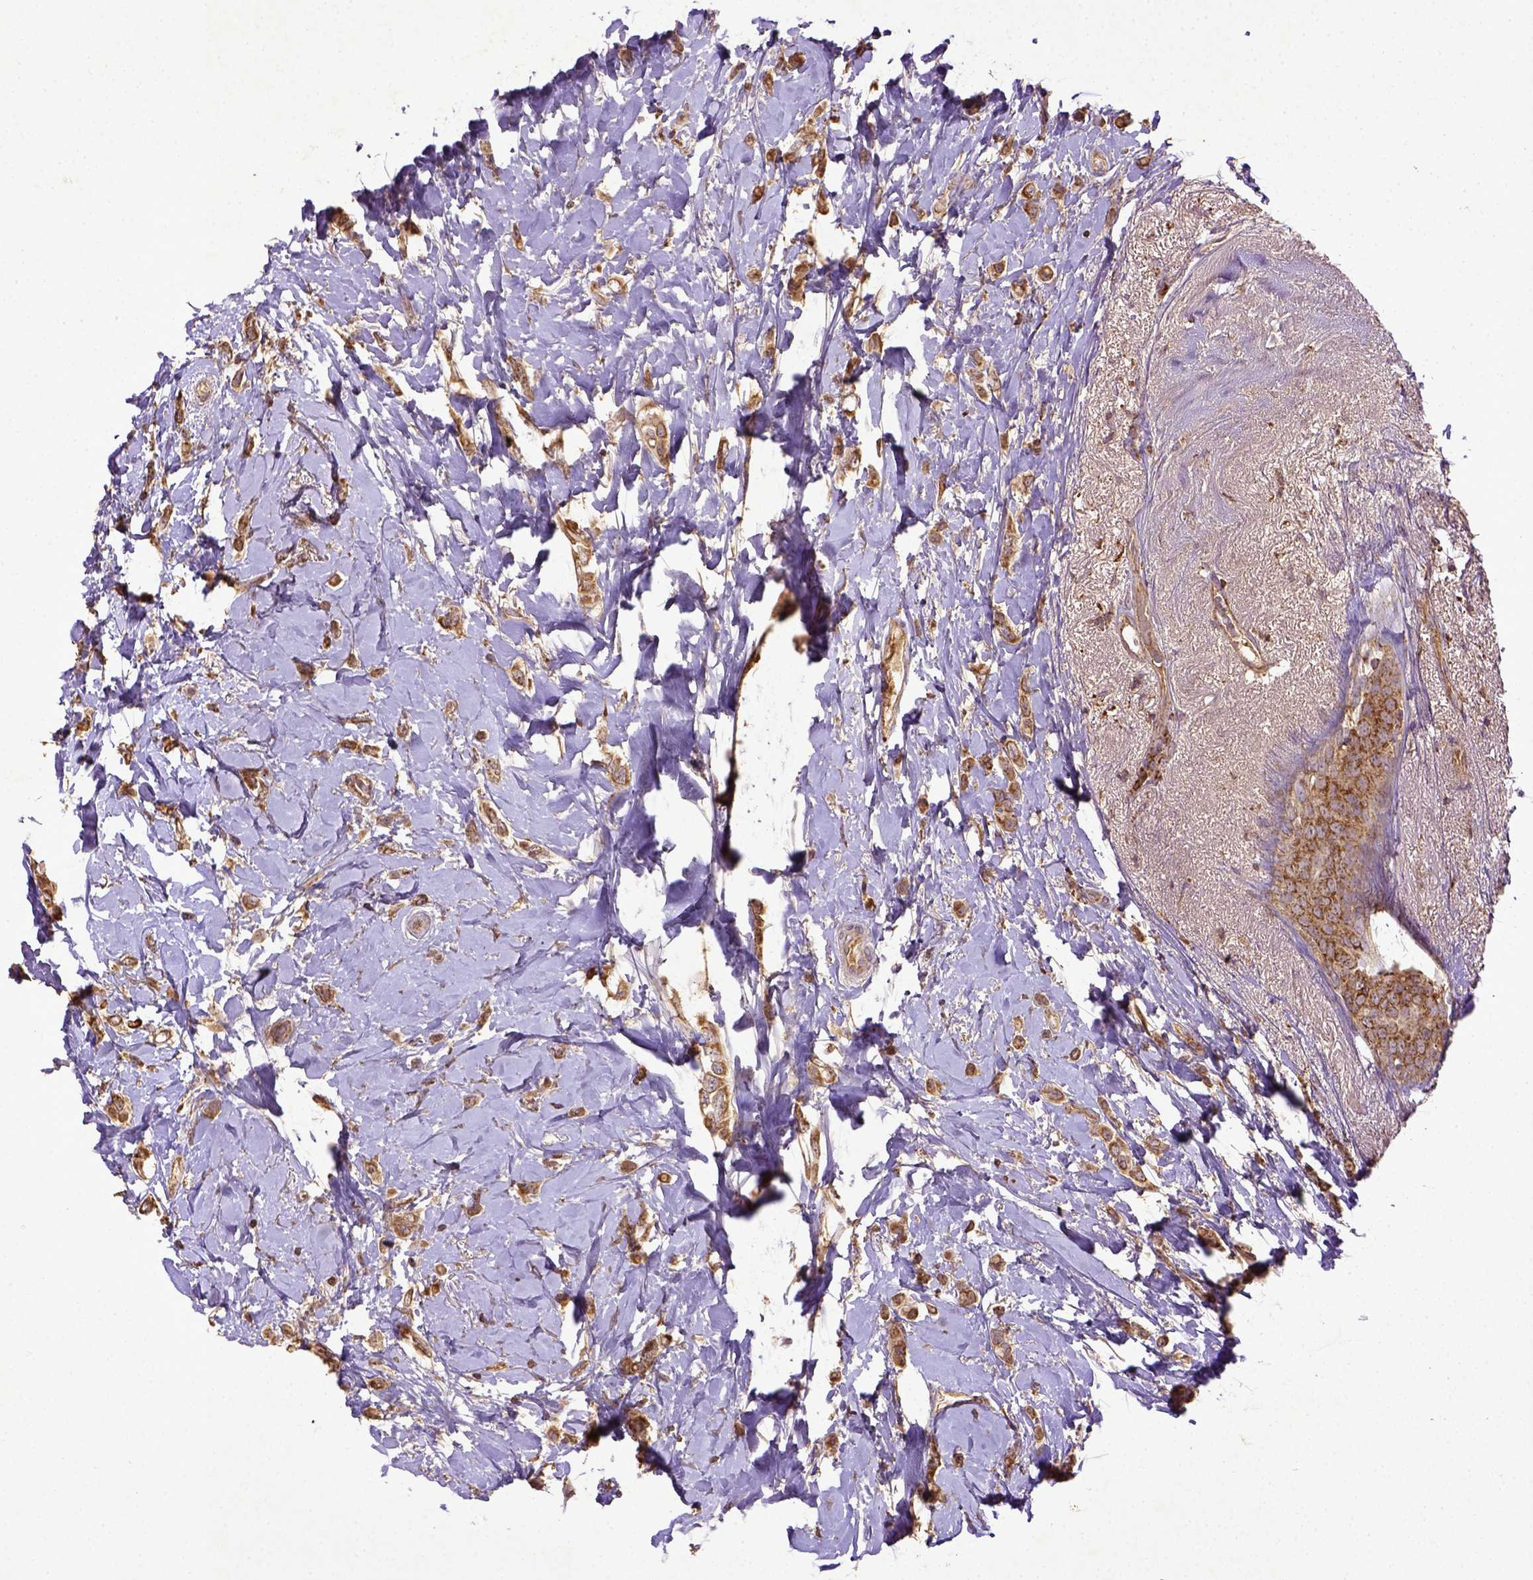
{"staining": {"intensity": "moderate", "quantity": ">75%", "location": "cytoplasmic/membranous"}, "tissue": "breast cancer", "cell_type": "Tumor cells", "image_type": "cancer", "snomed": [{"axis": "morphology", "description": "Lobular carcinoma"}, {"axis": "topography", "description": "Breast"}], "caption": "Breast cancer stained with DAB immunohistochemistry (IHC) demonstrates medium levels of moderate cytoplasmic/membranous staining in approximately >75% of tumor cells.", "gene": "MT-CO1", "patient": {"sex": "female", "age": 66}}